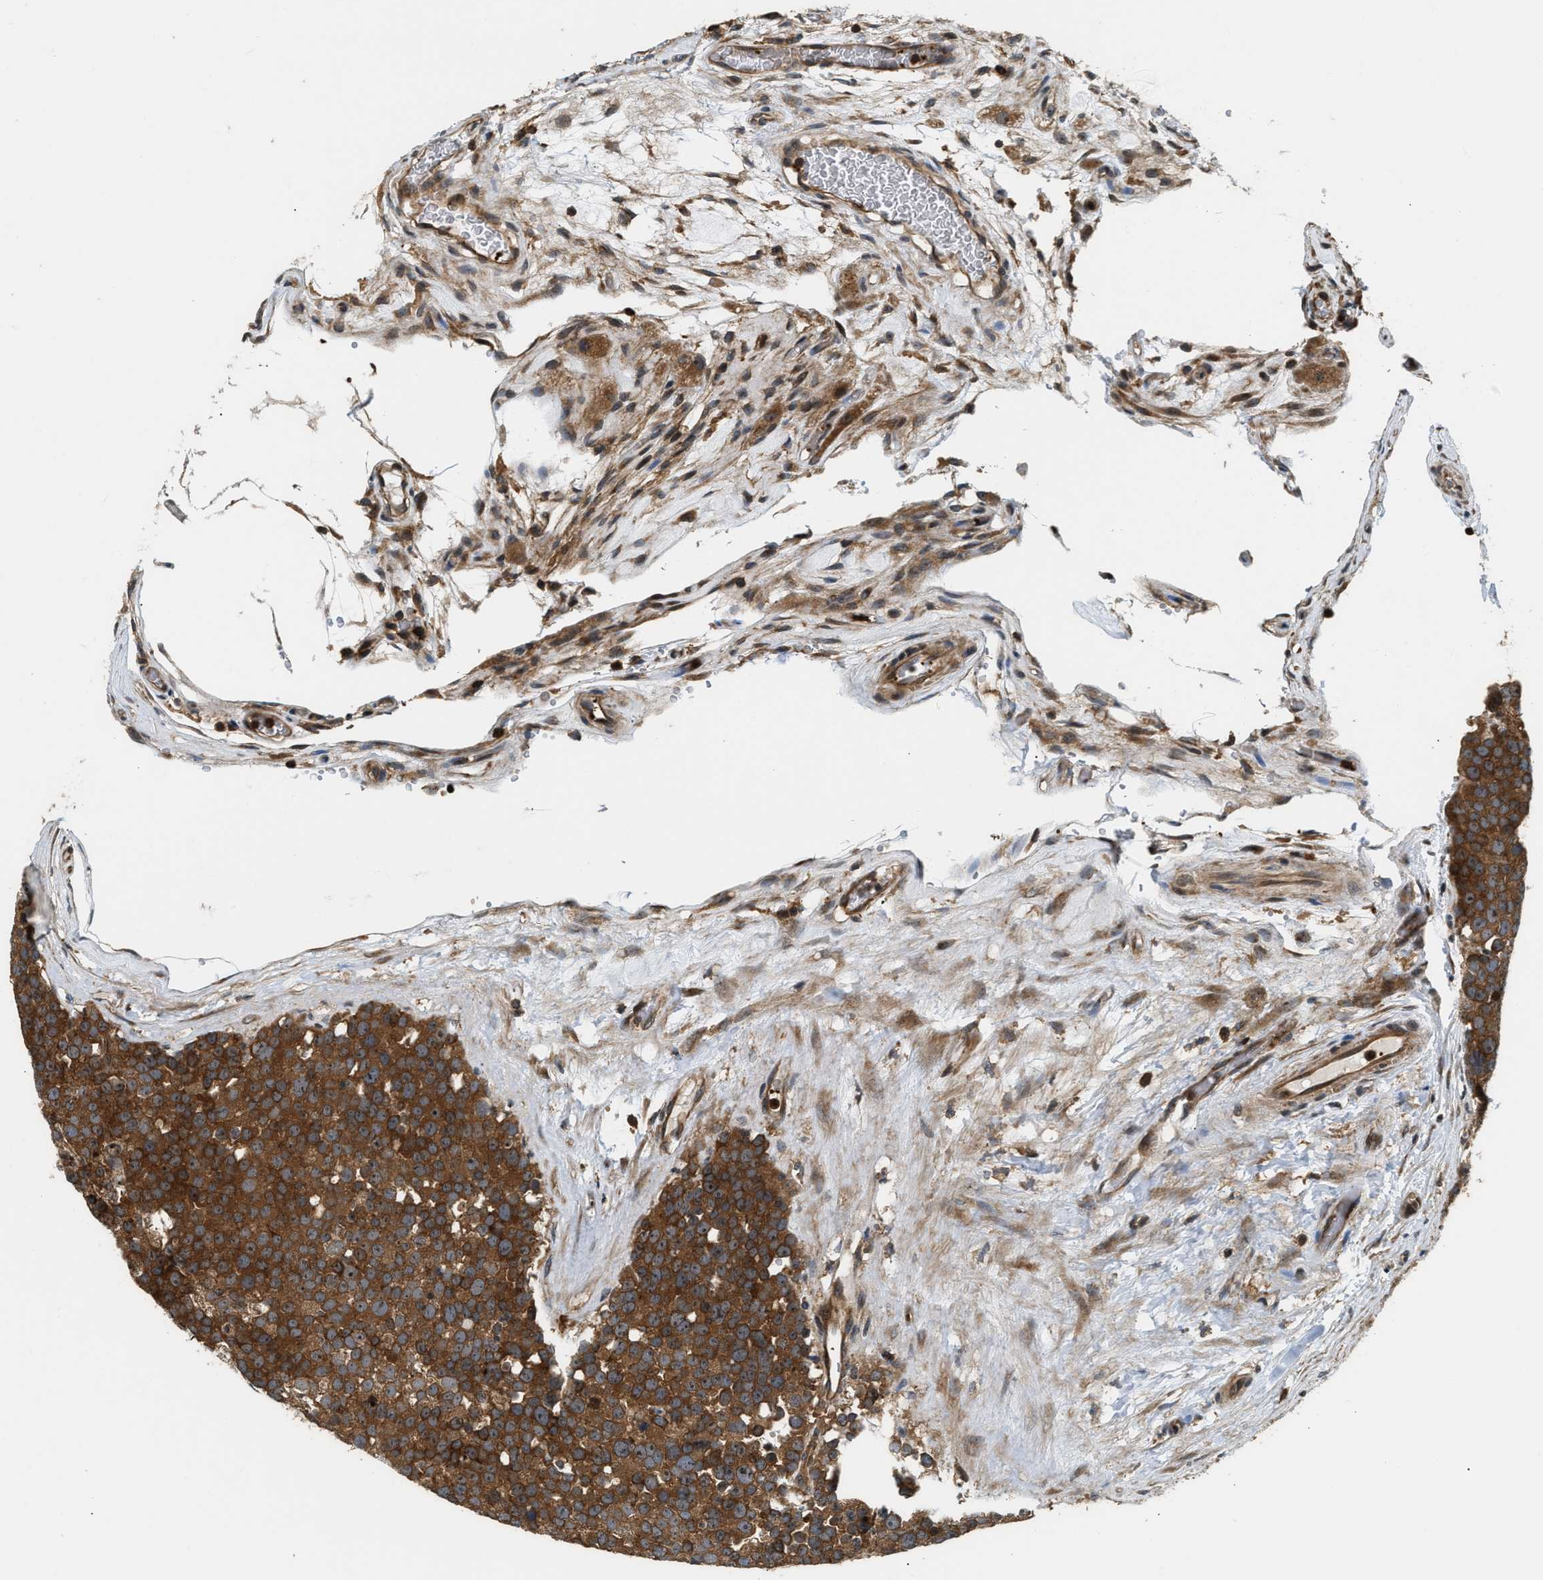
{"staining": {"intensity": "strong", "quantity": ">75%", "location": "cytoplasmic/membranous"}, "tissue": "testis cancer", "cell_type": "Tumor cells", "image_type": "cancer", "snomed": [{"axis": "morphology", "description": "Seminoma, NOS"}, {"axis": "topography", "description": "Testis"}], "caption": "The micrograph shows a brown stain indicating the presence of a protein in the cytoplasmic/membranous of tumor cells in seminoma (testis).", "gene": "SNX5", "patient": {"sex": "male", "age": 71}}